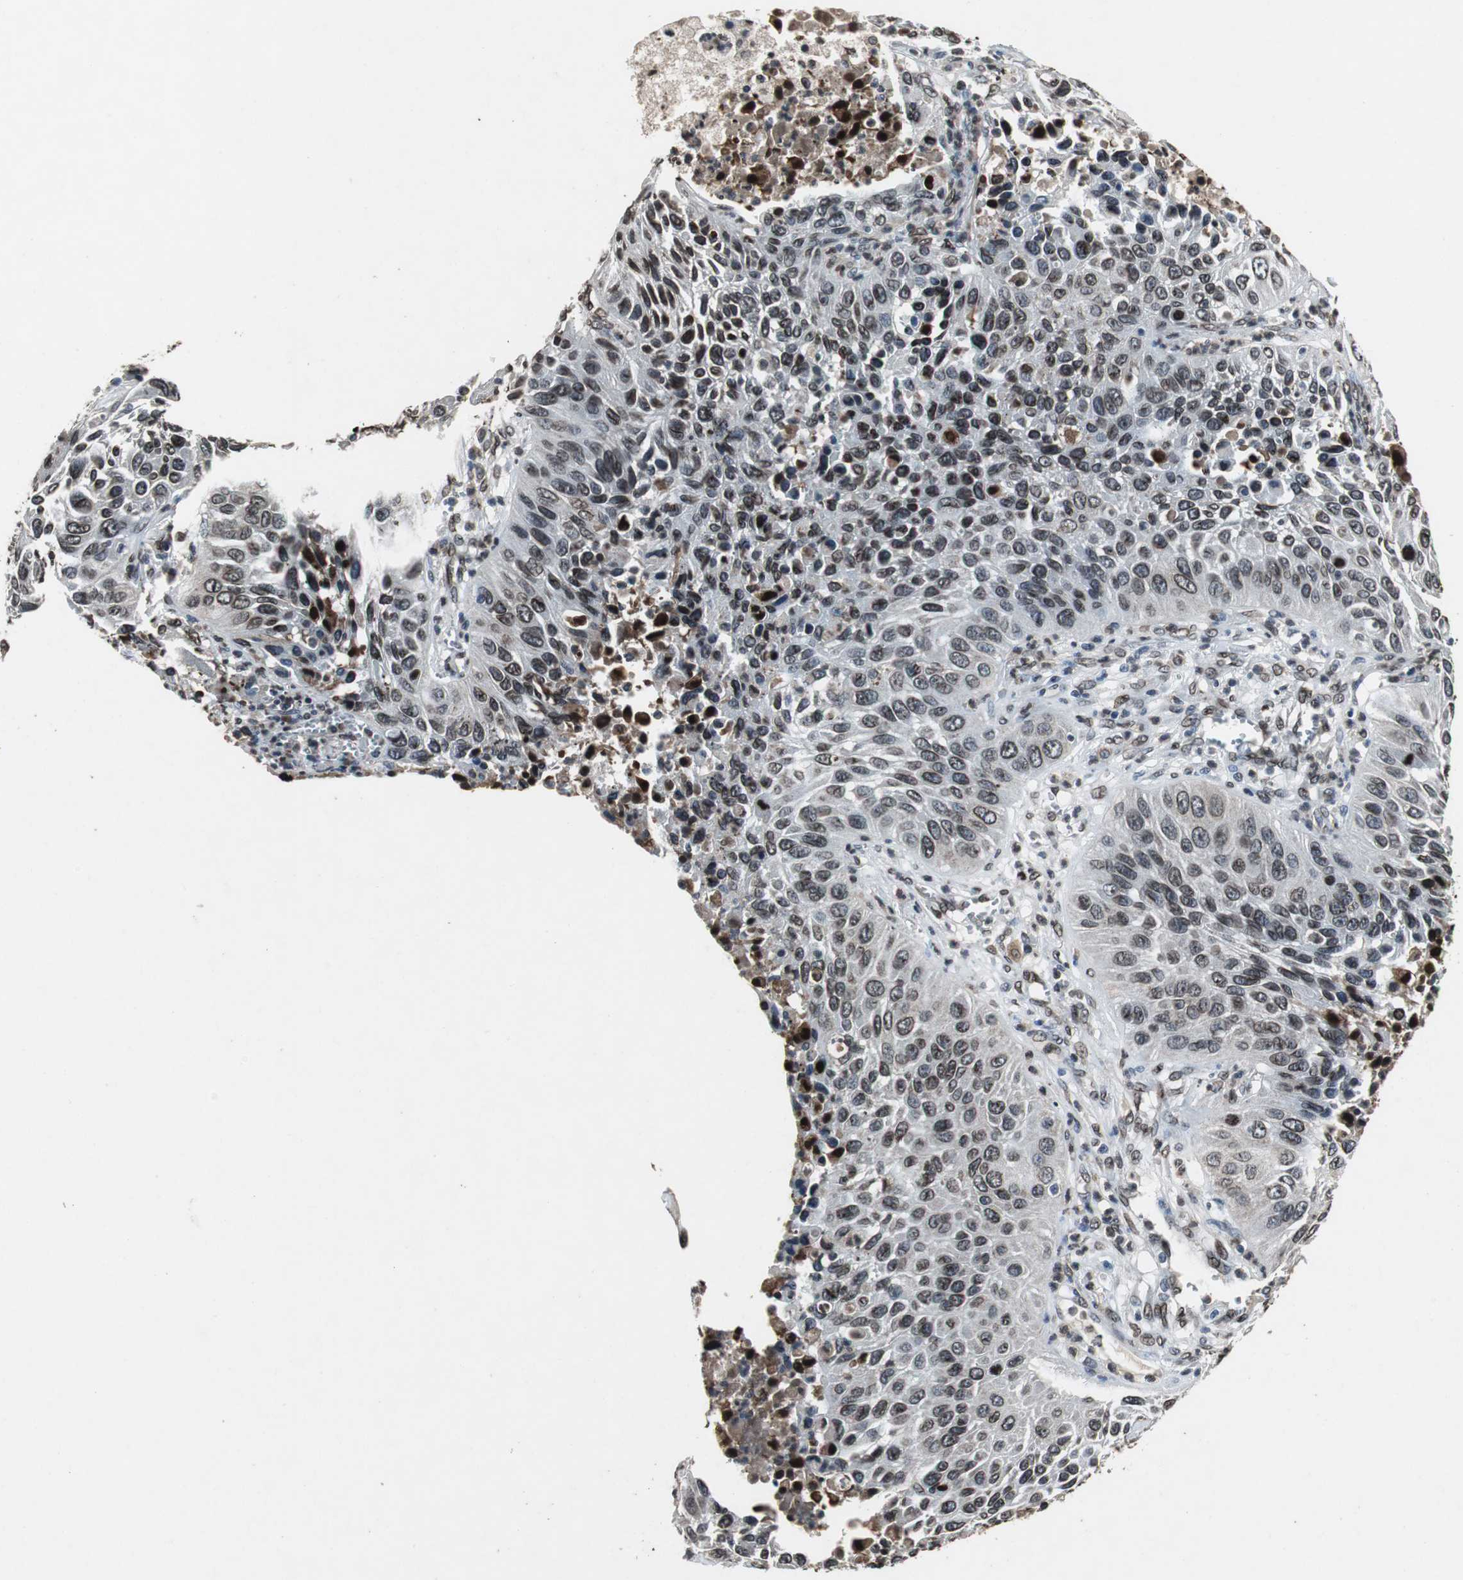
{"staining": {"intensity": "moderate", "quantity": ">75%", "location": "cytoplasmic/membranous,nuclear"}, "tissue": "lung cancer", "cell_type": "Tumor cells", "image_type": "cancer", "snomed": [{"axis": "morphology", "description": "Squamous cell carcinoma, NOS"}, {"axis": "topography", "description": "Lung"}], "caption": "A brown stain shows moderate cytoplasmic/membranous and nuclear positivity of a protein in lung squamous cell carcinoma tumor cells.", "gene": "LMNA", "patient": {"sex": "female", "age": 76}}